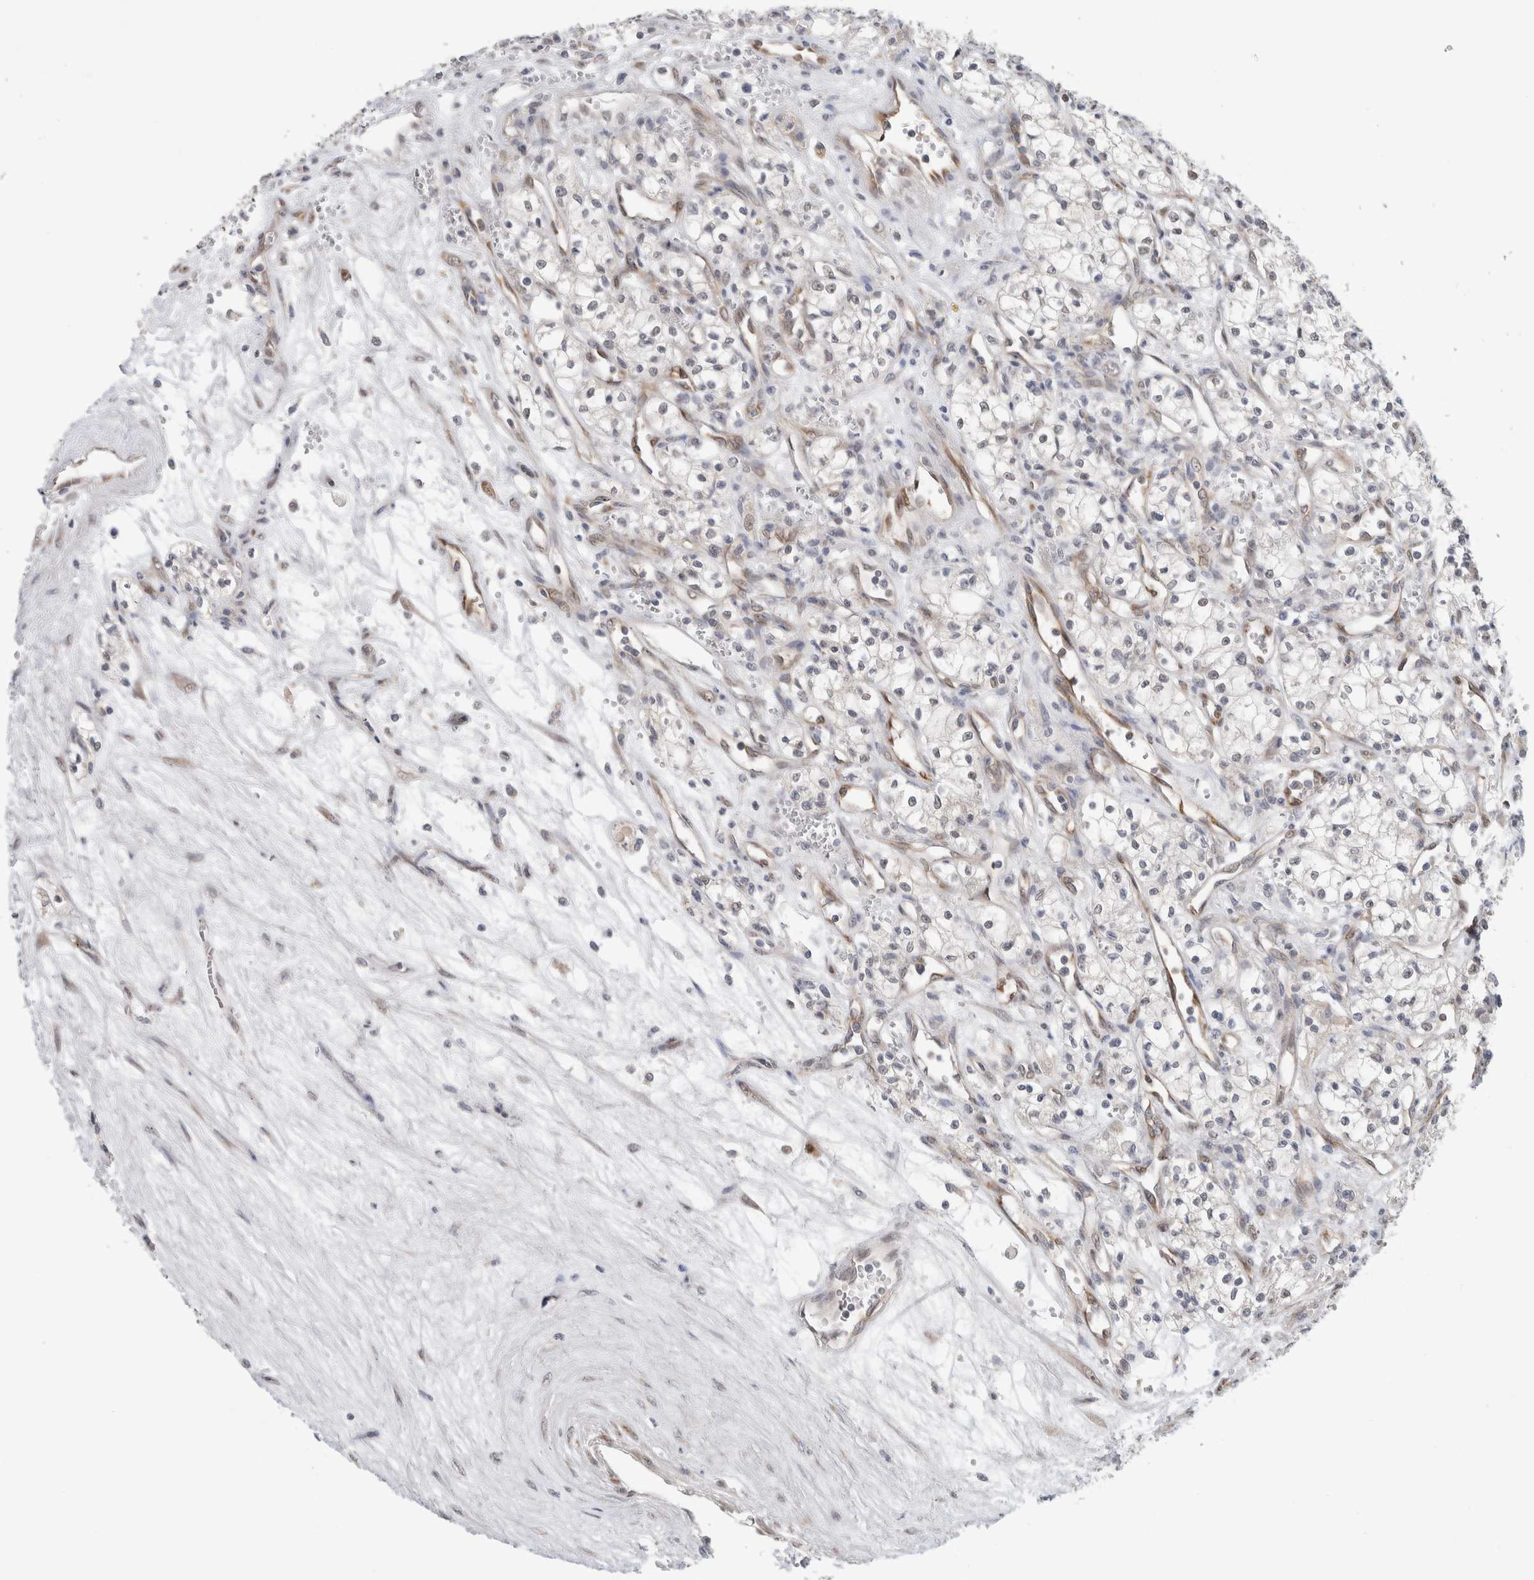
{"staining": {"intensity": "negative", "quantity": "none", "location": "none"}, "tissue": "renal cancer", "cell_type": "Tumor cells", "image_type": "cancer", "snomed": [{"axis": "morphology", "description": "Adenocarcinoma, NOS"}, {"axis": "topography", "description": "Kidney"}], "caption": "IHC photomicrograph of neoplastic tissue: human renal cancer (adenocarcinoma) stained with DAB (3,3'-diaminobenzidine) shows no significant protein expression in tumor cells.", "gene": "EIF4G3", "patient": {"sex": "male", "age": 59}}